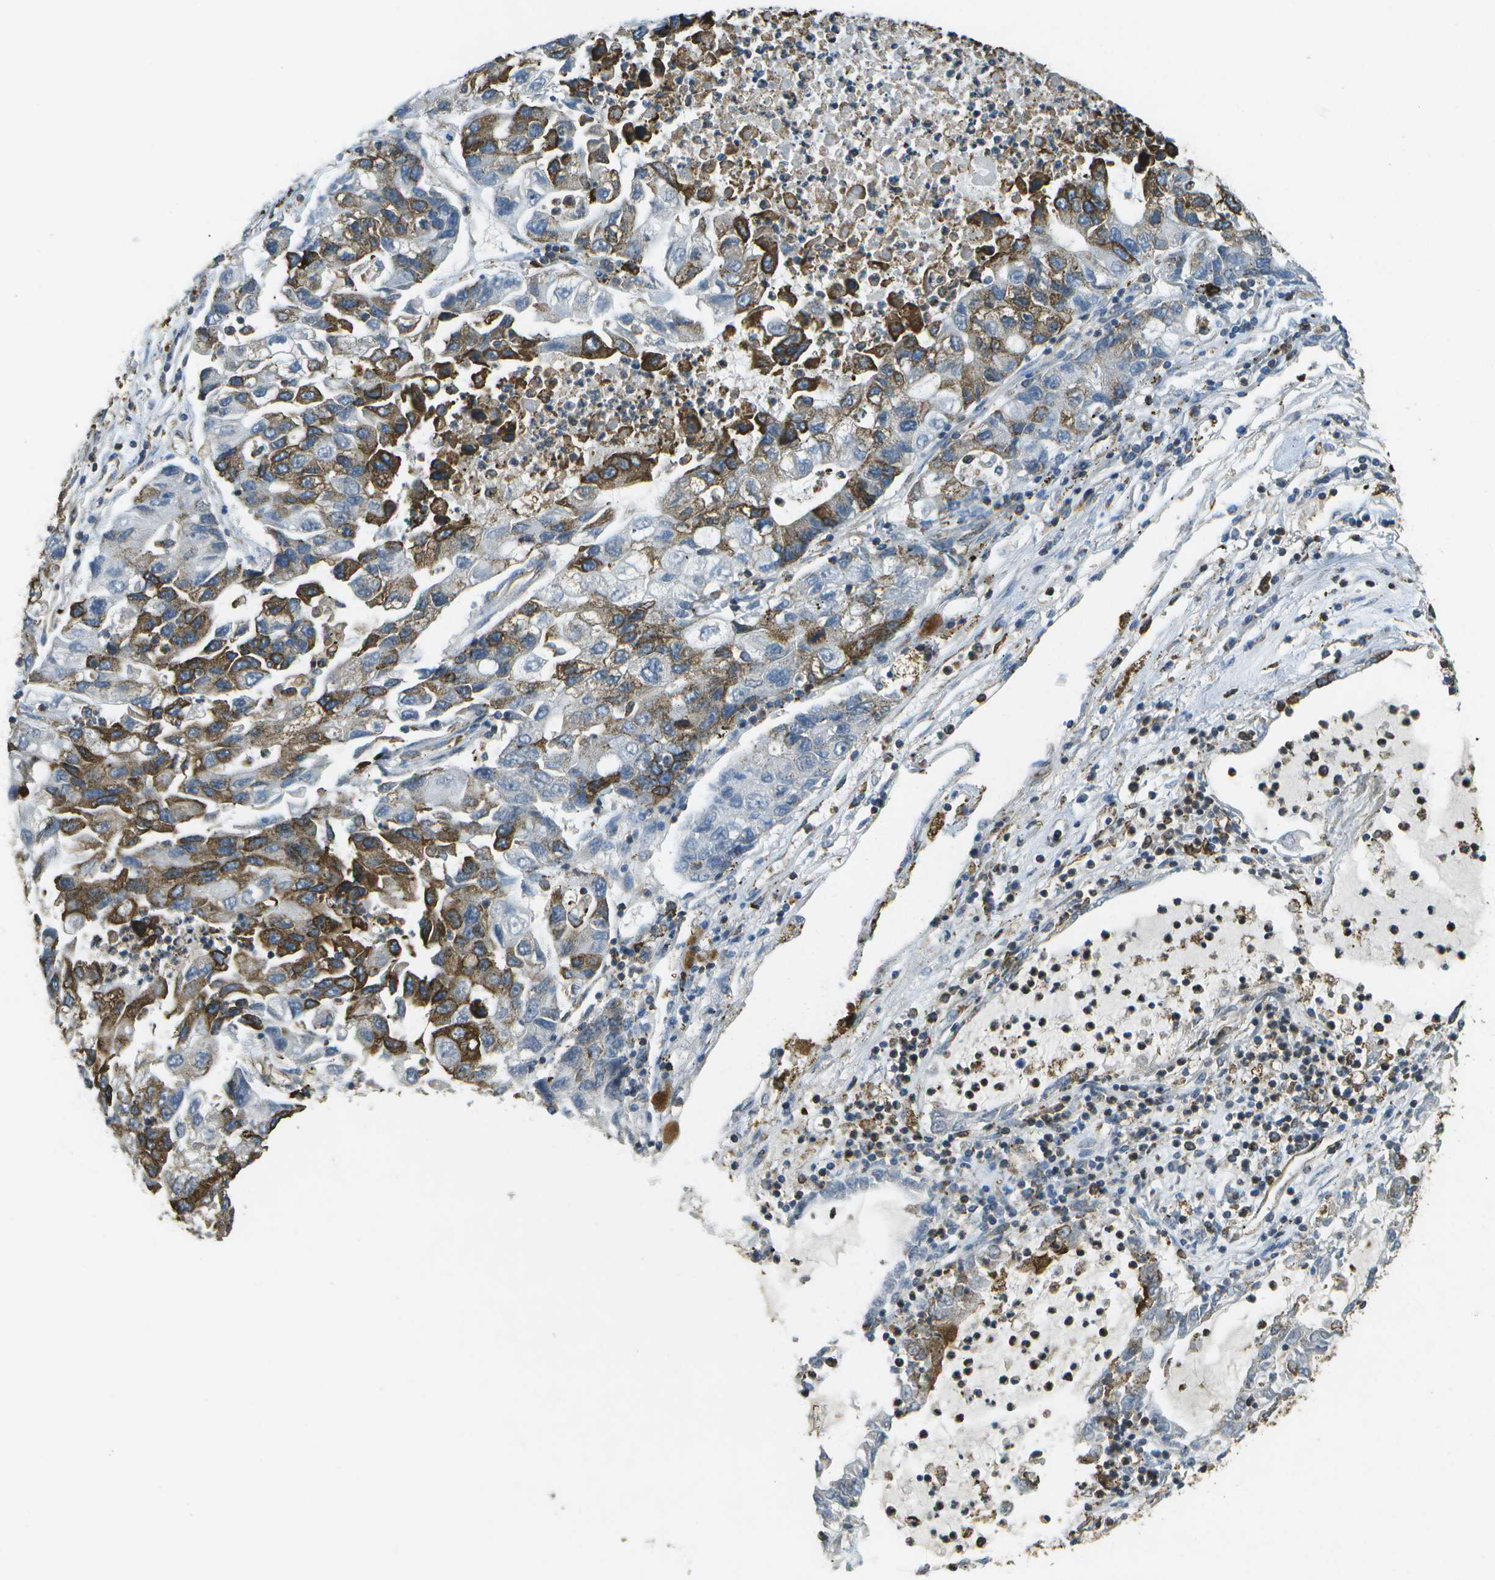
{"staining": {"intensity": "moderate", "quantity": "25%-75%", "location": "cytoplasmic/membranous"}, "tissue": "lung cancer", "cell_type": "Tumor cells", "image_type": "cancer", "snomed": [{"axis": "morphology", "description": "Adenocarcinoma, NOS"}, {"axis": "topography", "description": "Lung"}], "caption": "The micrograph shows staining of adenocarcinoma (lung), revealing moderate cytoplasmic/membranous protein staining (brown color) within tumor cells.", "gene": "PDIA4", "patient": {"sex": "female", "age": 51}}